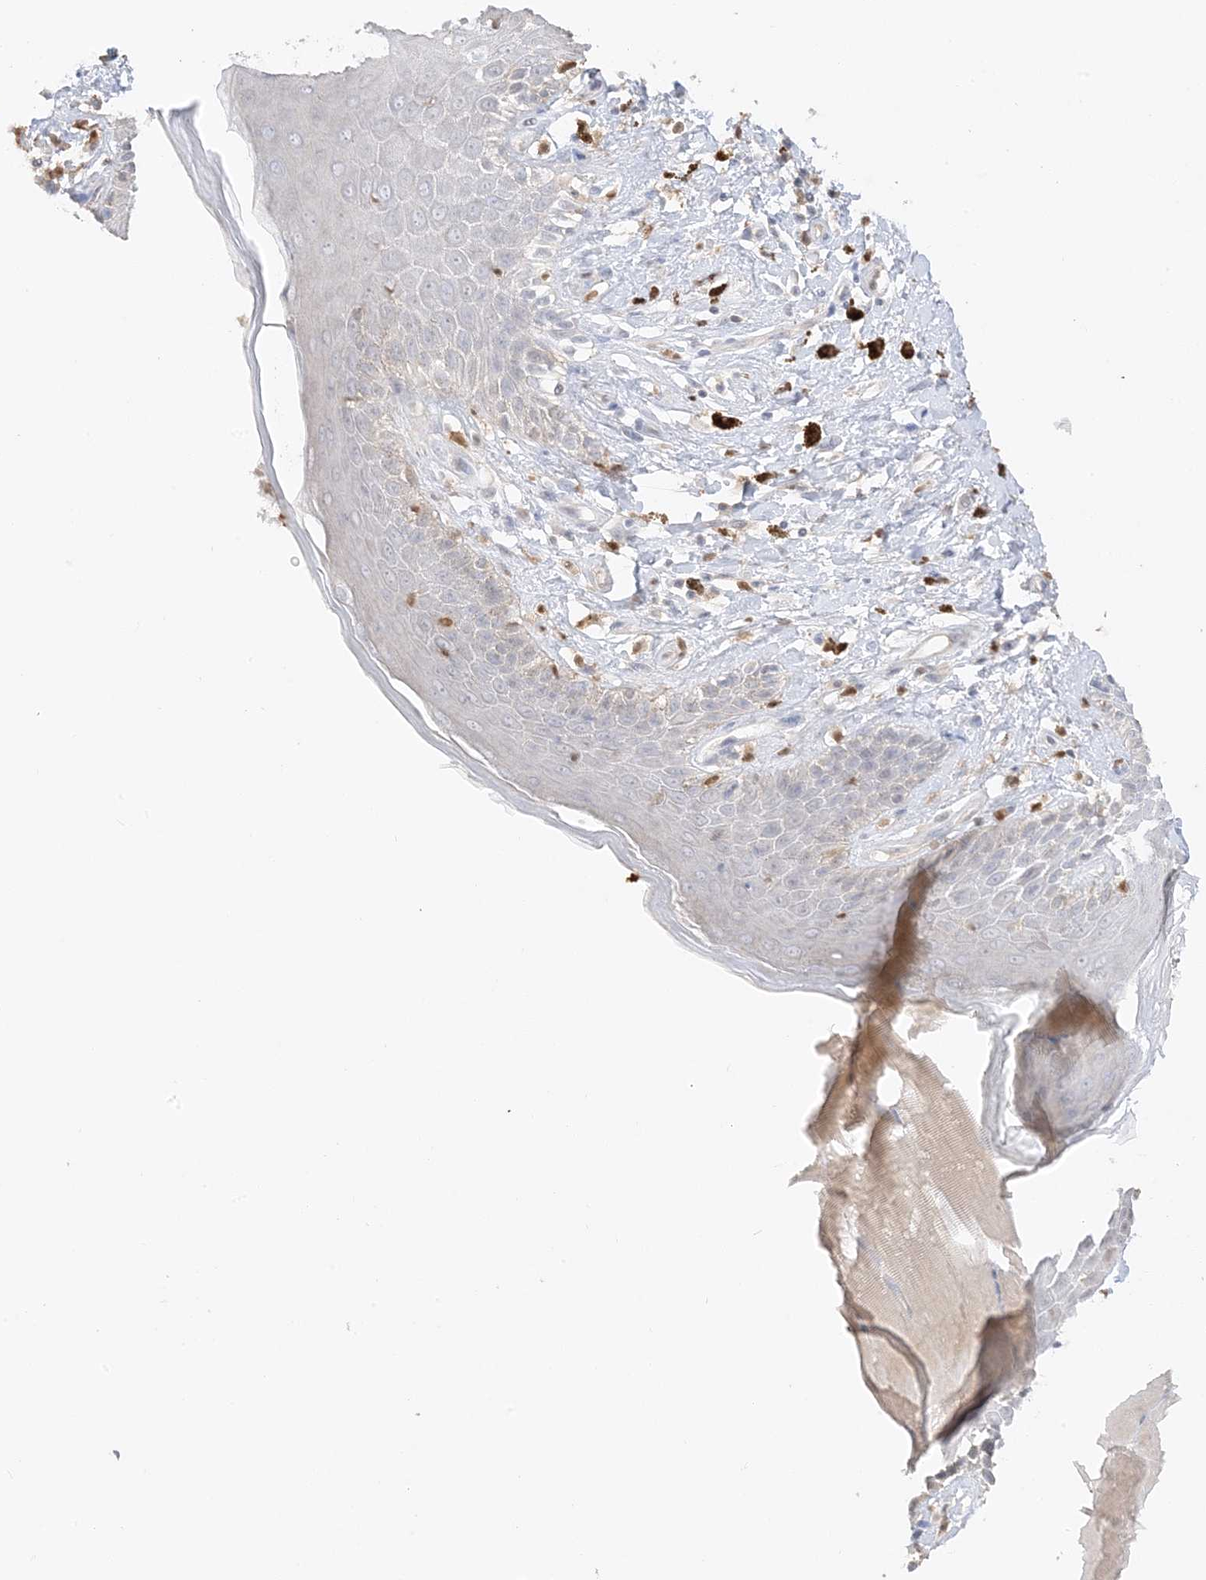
{"staining": {"intensity": "weak", "quantity": "25%-75%", "location": "cytoplasmic/membranous,nuclear"}, "tissue": "skin", "cell_type": "Epidermal cells", "image_type": "normal", "snomed": [{"axis": "morphology", "description": "Normal tissue, NOS"}, {"axis": "topography", "description": "Anal"}], "caption": "DAB immunohistochemical staining of unremarkable skin exhibits weak cytoplasmic/membranous,nuclear protein expression in about 25%-75% of epidermal cells. The protein is shown in brown color, while the nuclei are stained blue.", "gene": "GCA", "patient": {"sex": "female", "age": 78}}